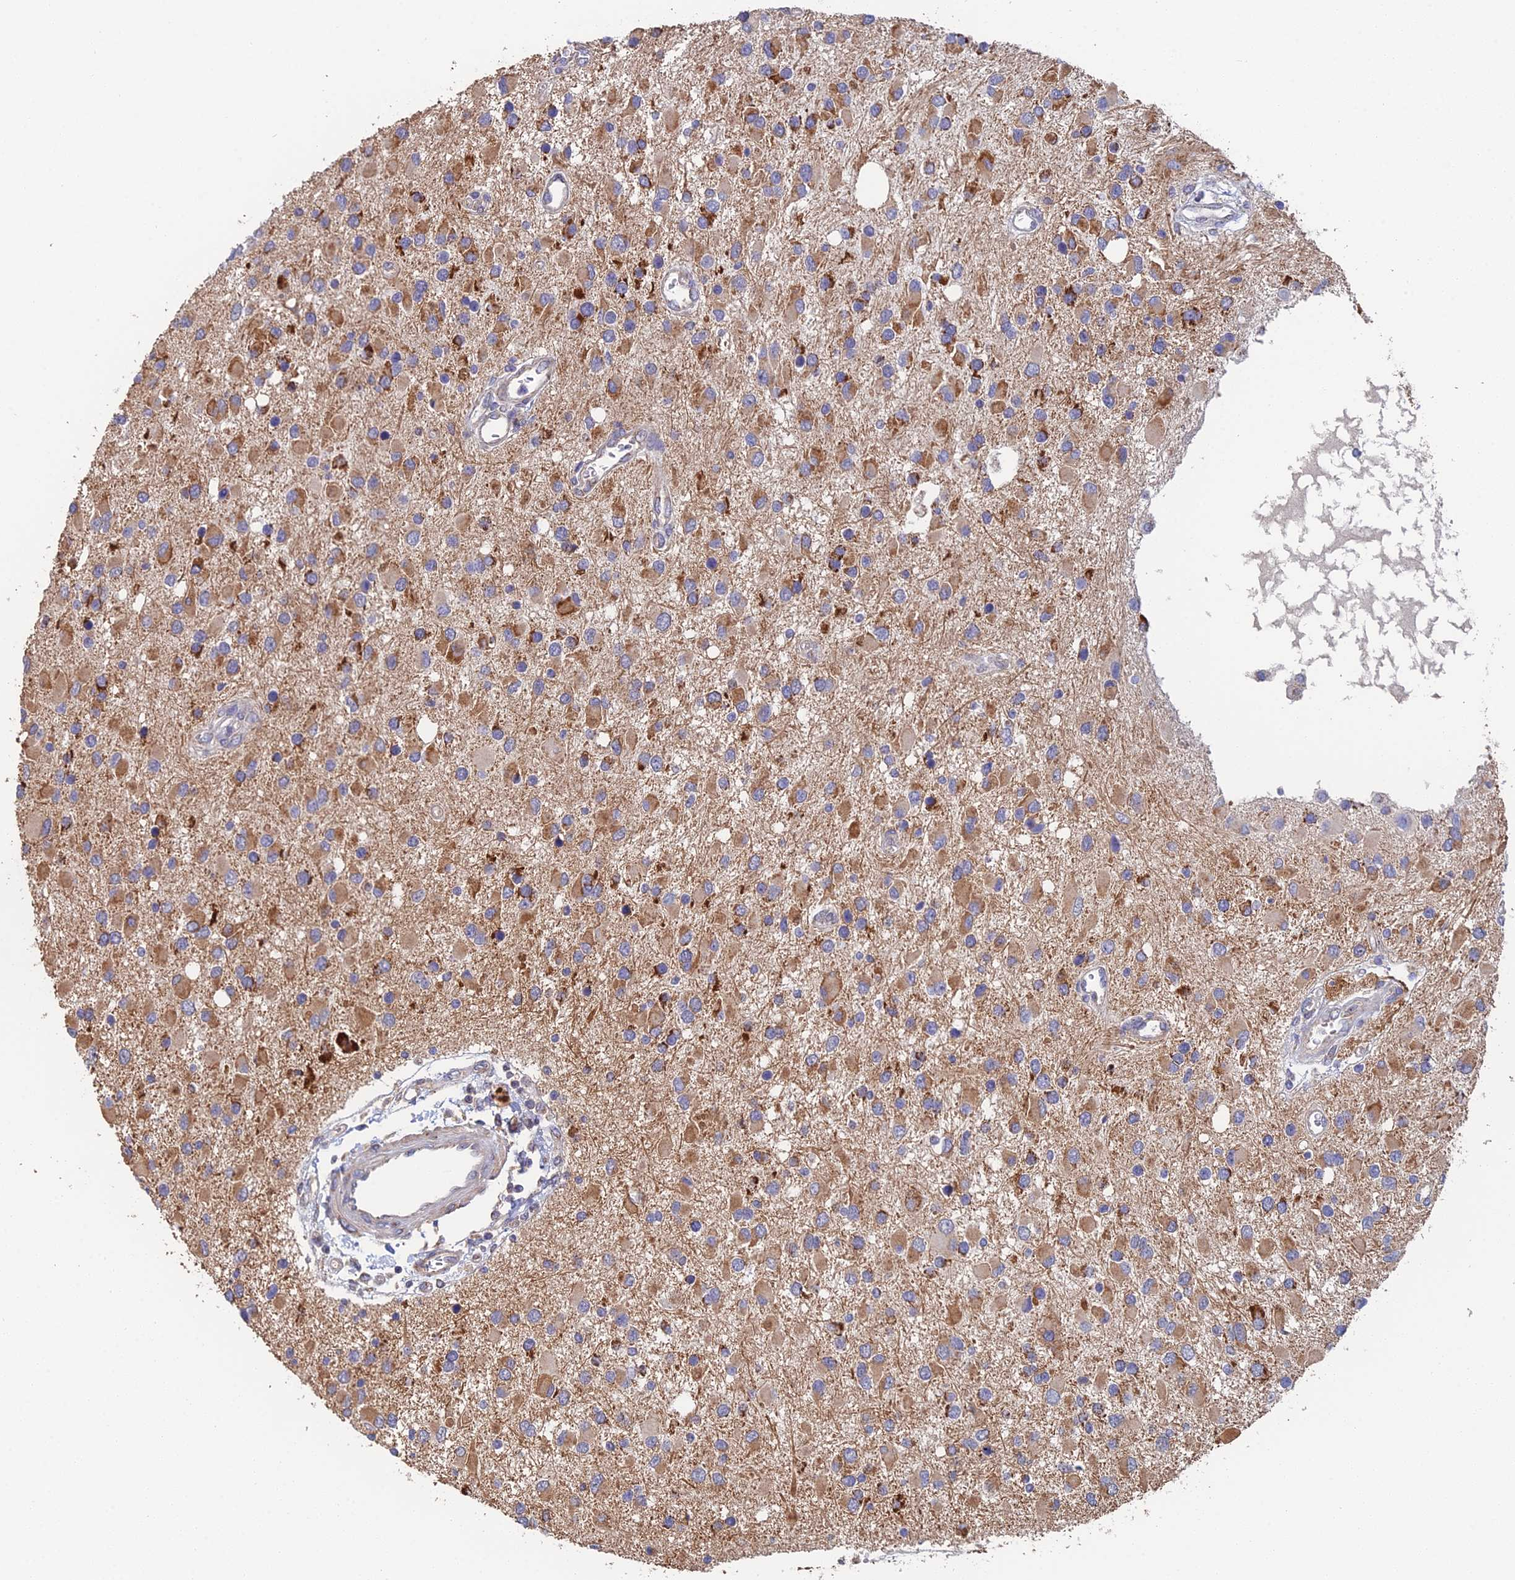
{"staining": {"intensity": "moderate", "quantity": ">75%", "location": "cytoplasmic/membranous"}, "tissue": "glioma", "cell_type": "Tumor cells", "image_type": "cancer", "snomed": [{"axis": "morphology", "description": "Glioma, malignant, High grade"}, {"axis": "topography", "description": "Brain"}], "caption": "A brown stain shows moderate cytoplasmic/membranous expression of a protein in human high-grade glioma (malignant) tumor cells.", "gene": "ECSIT", "patient": {"sex": "male", "age": 53}}